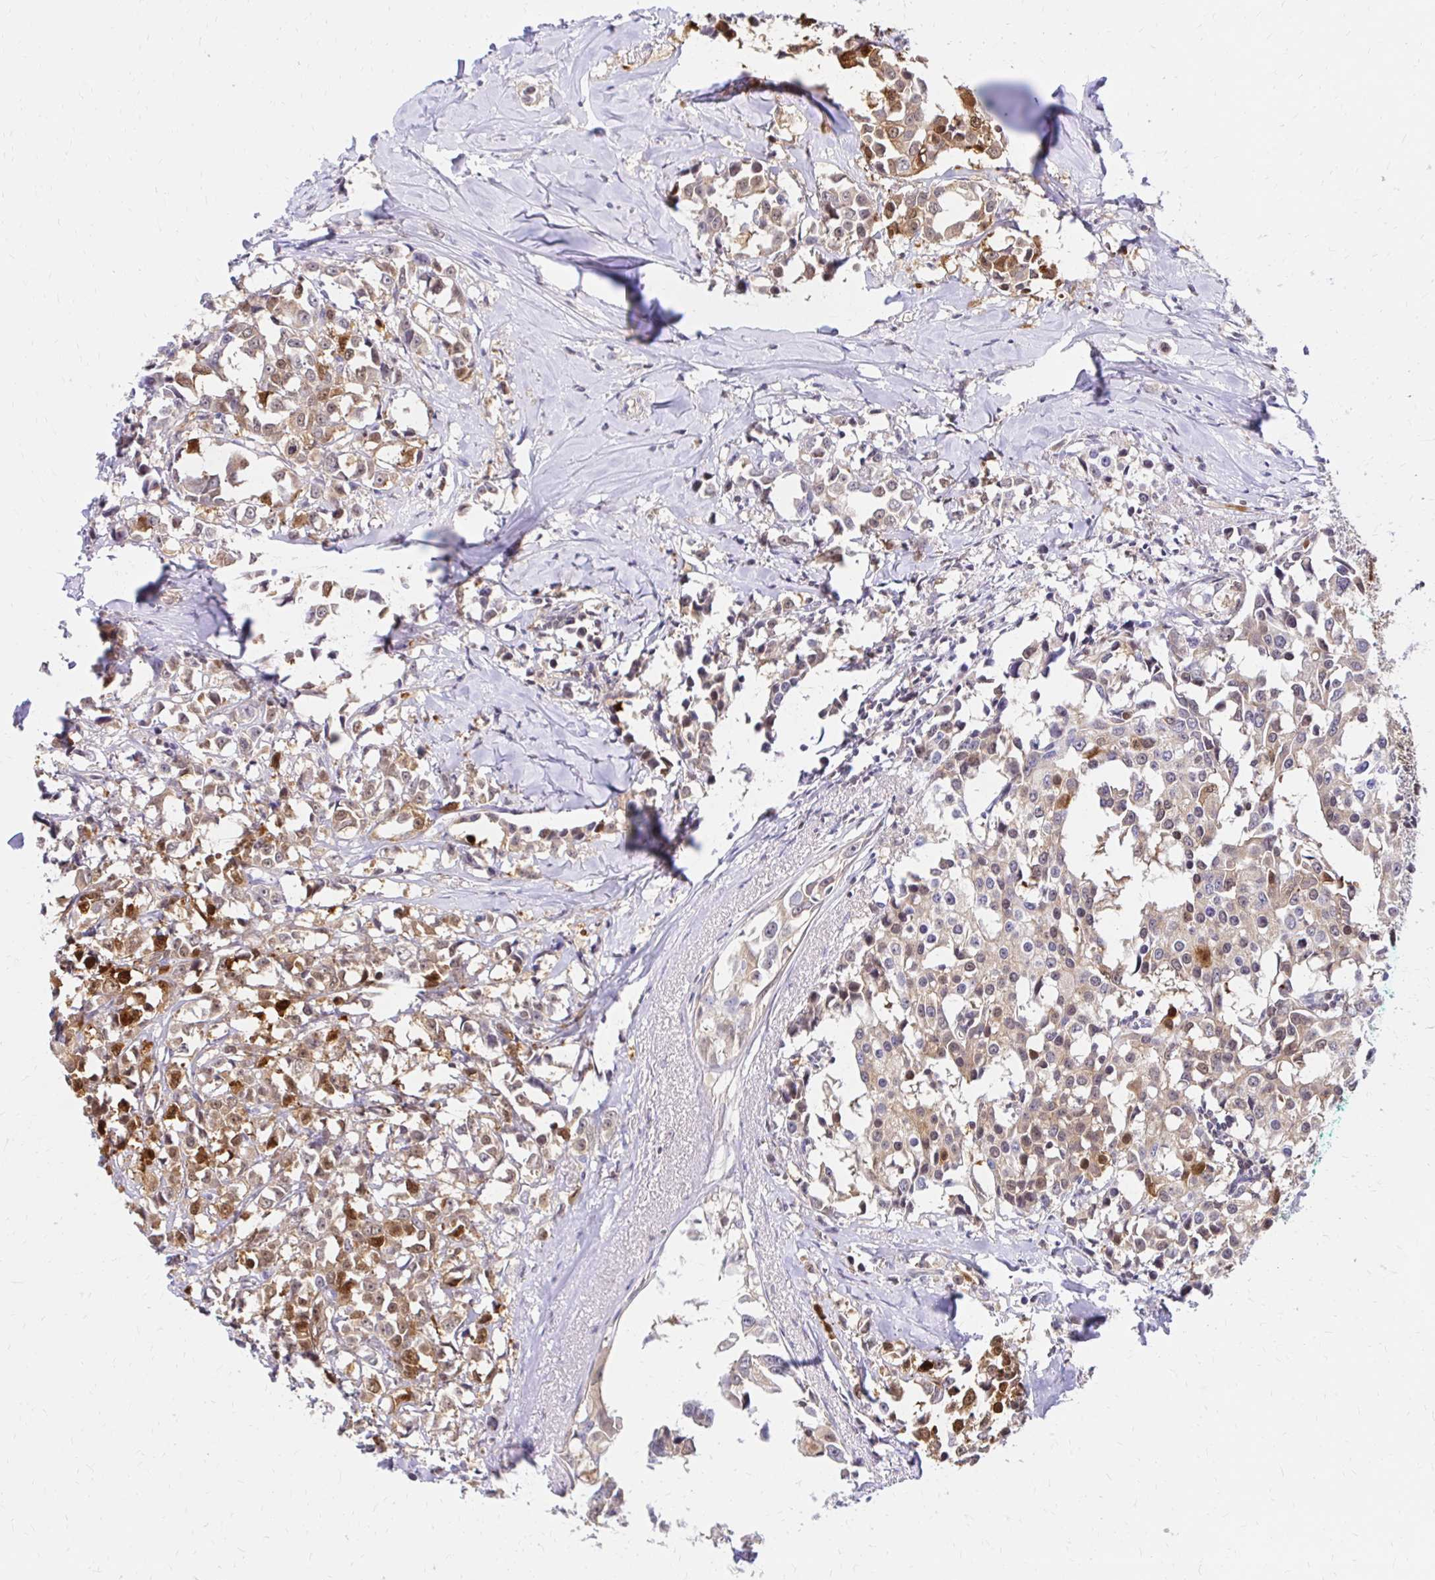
{"staining": {"intensity": "moderate", "quantity": "25%-75%", "location": "cytoplasmic/membranous,nuclear"}, "tissue": "breast cancer", "cell_type": "Tumor cells", "image_type": "cancer", "snomed": [{"axis": "morphology", "description": "Duct carcinoma"}, {"axis": "topography", "description": "Breast"}], "caption": "High-power microscopy captured an IHC photomicrograph of breast cancer (infiltrating ductal carcinoma), revealing moderate cytoplasmic/membranous and nuclear staining in about 25%-75% of tumor cells. The staining was performed using DAB (3,3'-diaminobenzidine) to visualize the protein expression in brown, while the nuclei were stained in blue with hematoxylin (Magnification: 20x).", "gene": "S100G", "patient": {"sex": "female", "age": 80}}